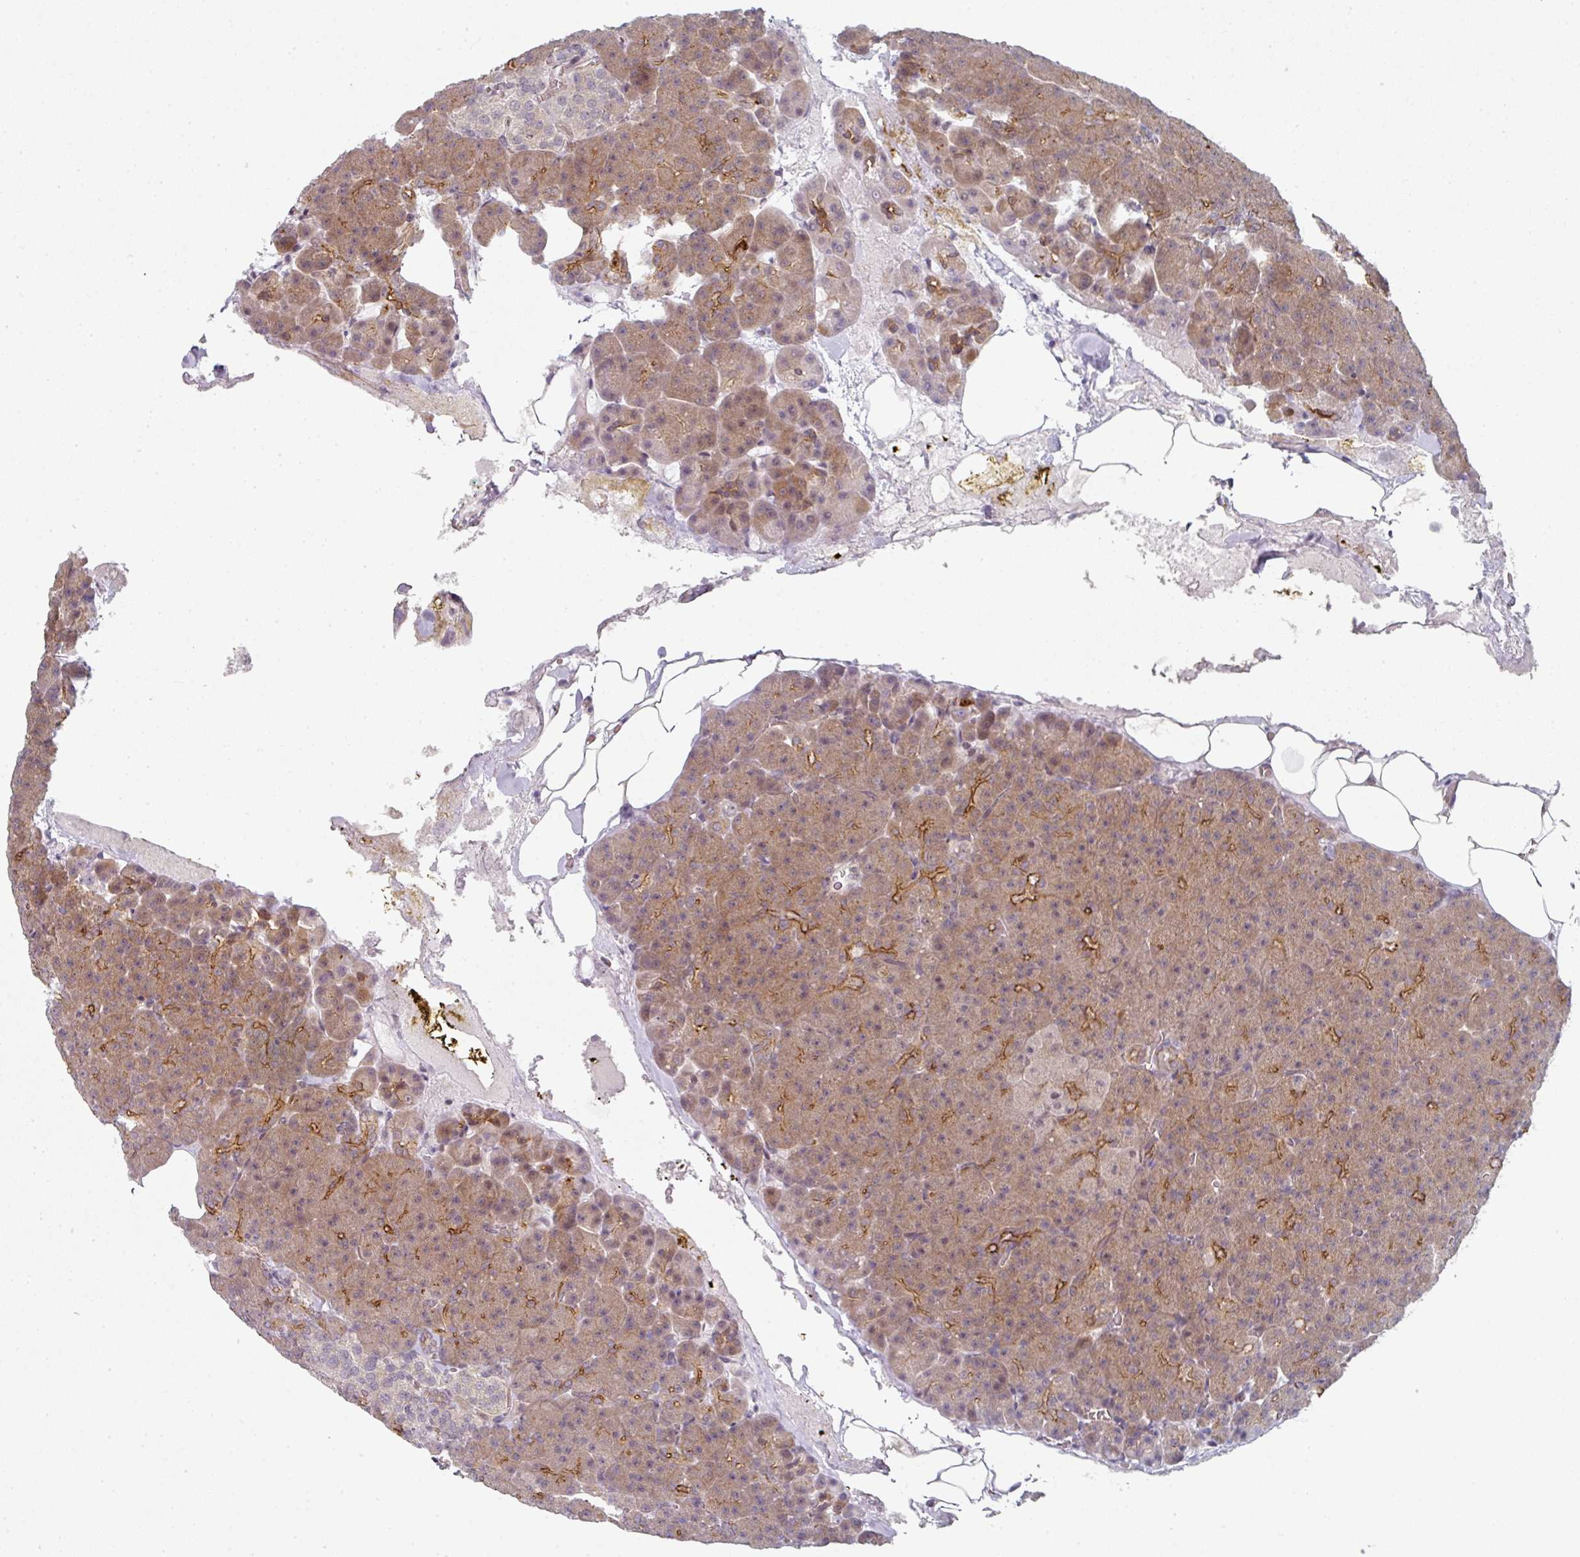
{"staining": {"intensity": "weak", "quantity": ">75%", "location": "cytoplasmic/membranous"}, "tissue": "pancreas", "cell_type": "Exocrine glandular cells", "image_type": "normal", "snomed": [{"axis": "morphology", "description": "Normal tissue, NOS"}, {"axis": "topography", "description": "Pancreas"}], "caption": "High-magnification brightfield microscopy of normal pancreas stained with DAB (brown) and counterstained with hematoxylin (blue). exocrine glandular cells exhibit weak cytoplasmic/membranous staining is present in about>75% of cells.", "gene": "TMCC1", "patient": {"sex": "female", "age": 74}}